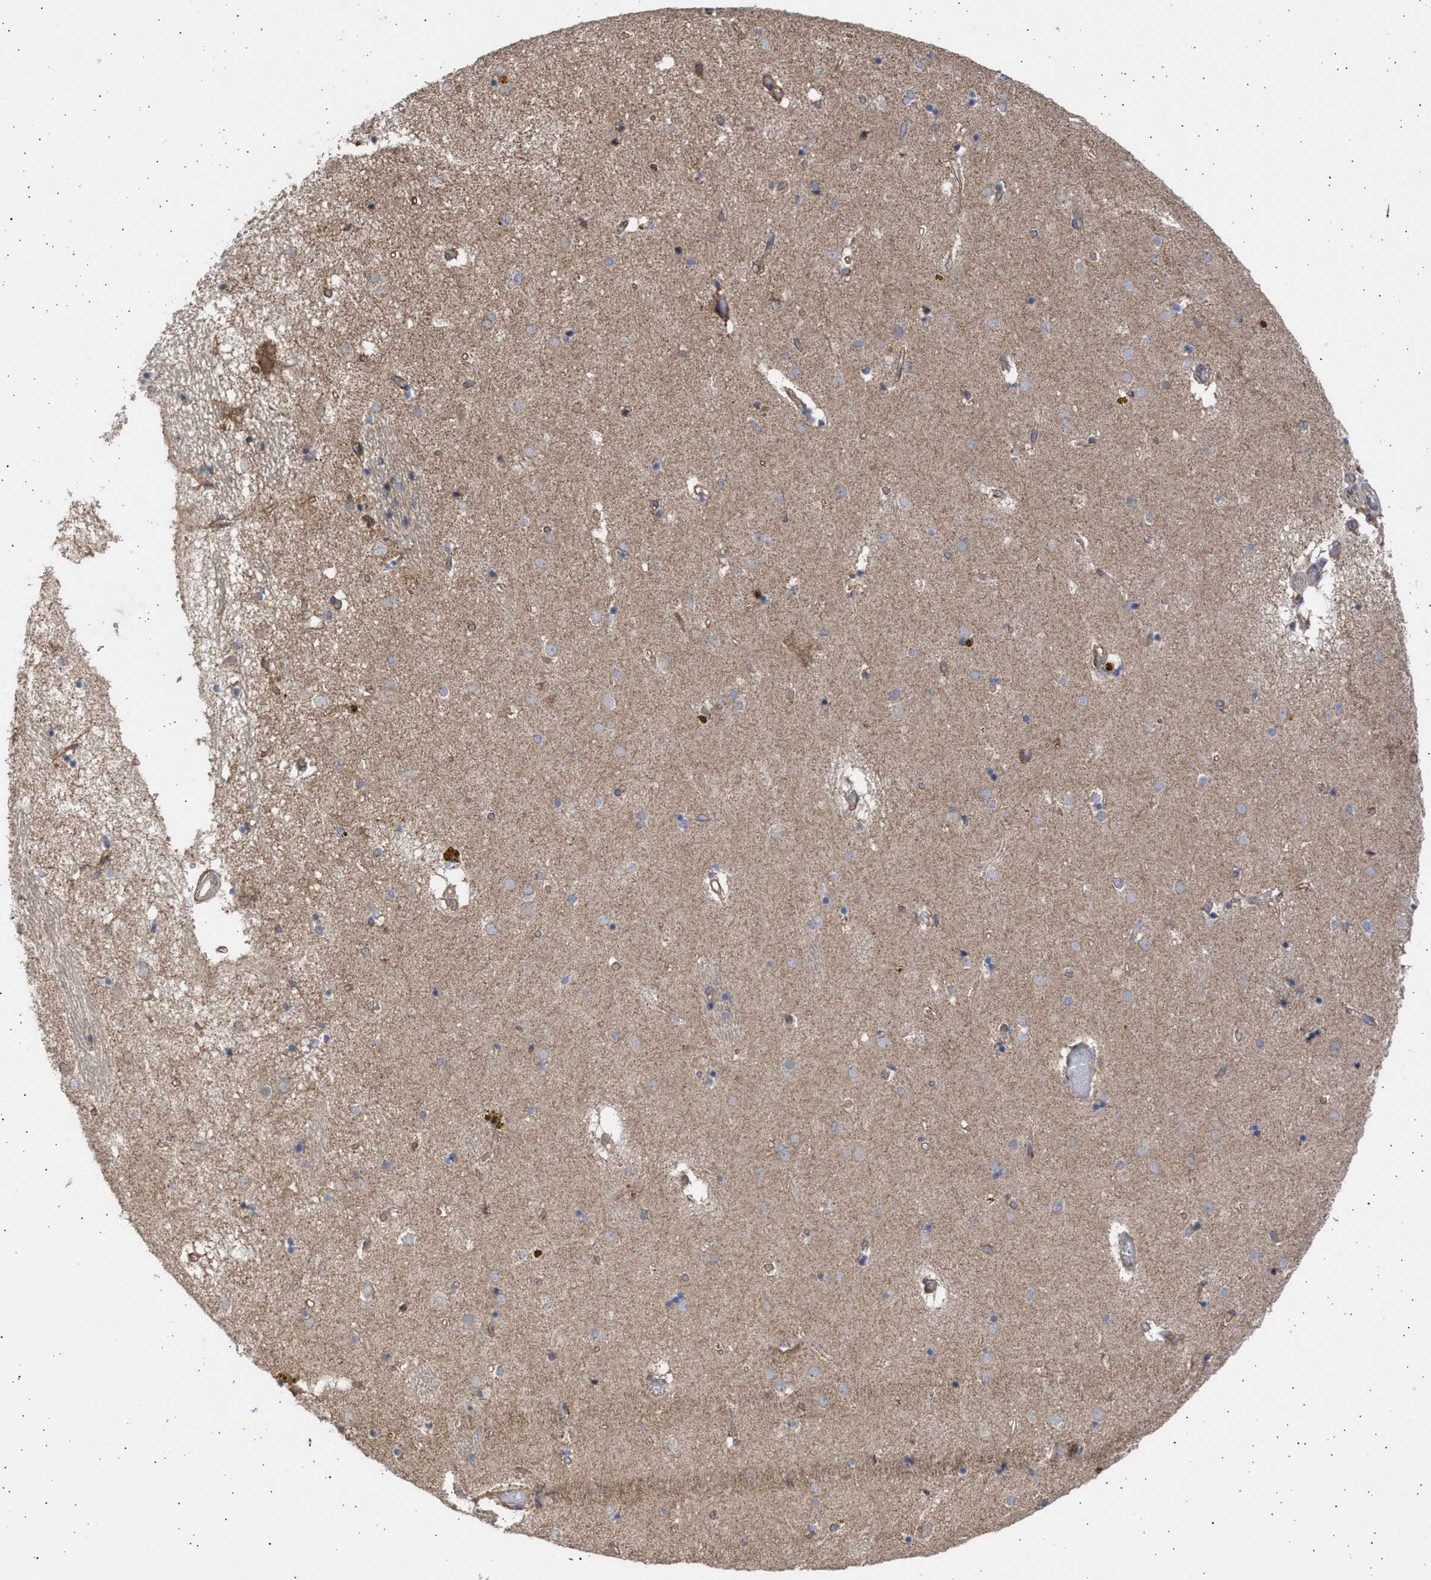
{"staining": {"intensity": "moderate", "quantity": "25%-75%", "location": "cytoplasmic/membranous"}, "tissue": "caudate", "cell_type": "Glial cells", "image_type": "normal", "snomed": [{"axis": "morphology", "description": "Normal tissue, NOS"}, {"axis": "topography", "description": "Lateral ventricle wall"}], "caption": "Immunohistochemistry image of normal caudate: human caudate stained using immunohistochemistry demonstrates medium levels of moderate protein expression localized specifically in the cytoplasmic/membranous of glial cells, appearing as a cytoplasmic/membranous brown color.", "gene": "TTC19", "patient": {"sex": "male", "age": 70}}